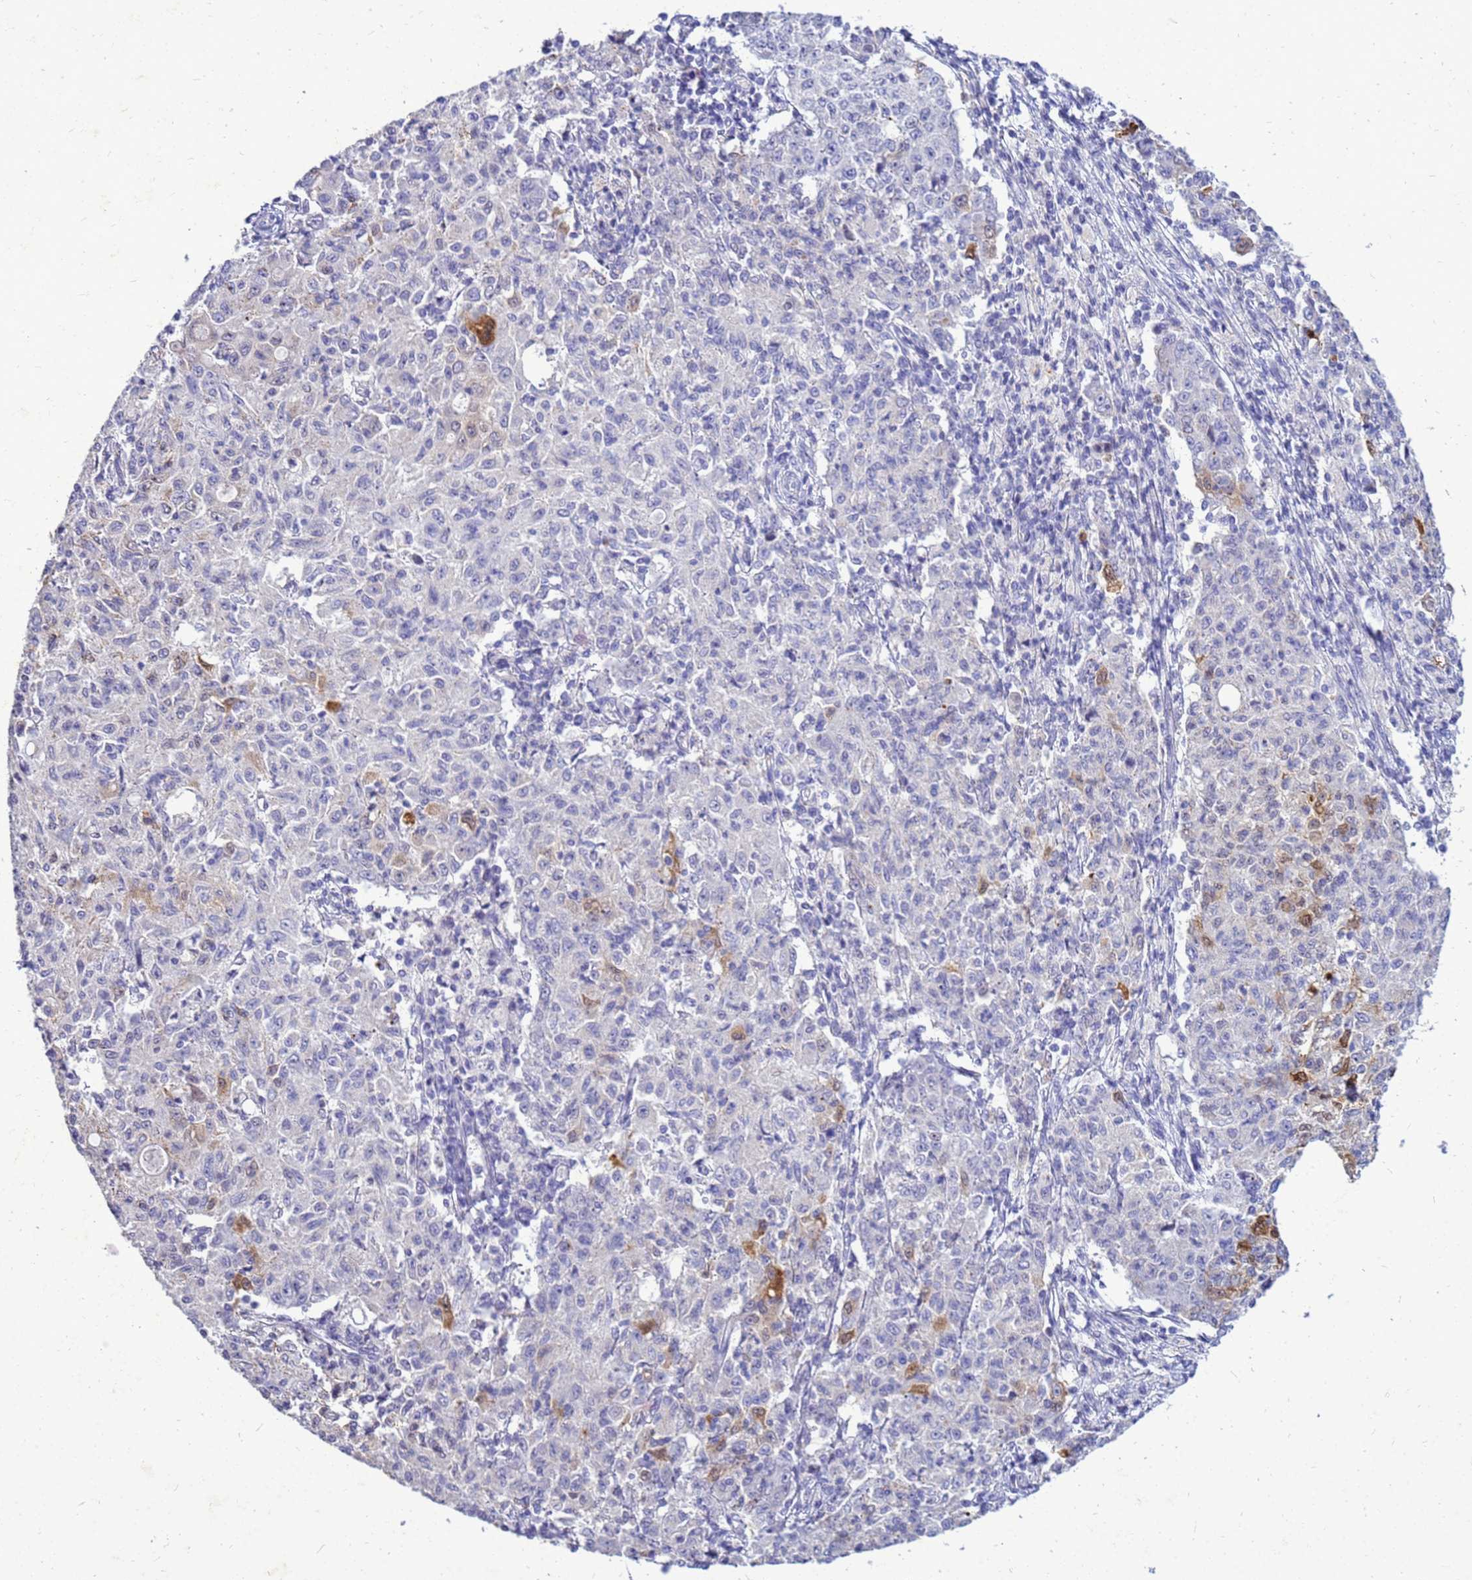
{"staining": {"intensity": "weak", "quantity": "<25%", "location": "cytoplasmic/membranous"}, "tissue": "ovarian cancer", "cell_type": "Tumor cells", "image_type": "cancer", "snomed": [{"axis": "morphology", "description": "Carcinoma, endometroid"}, {"axis": "topography", "description": "Ovary"}], "caption": "Immunohistochemical staining of ovarian cancer (endometroid carcinoma) reveals no significant staining in tumor cells.", "gene": "AKR1C1", "patient": {"sex": "female", "age": 42}}